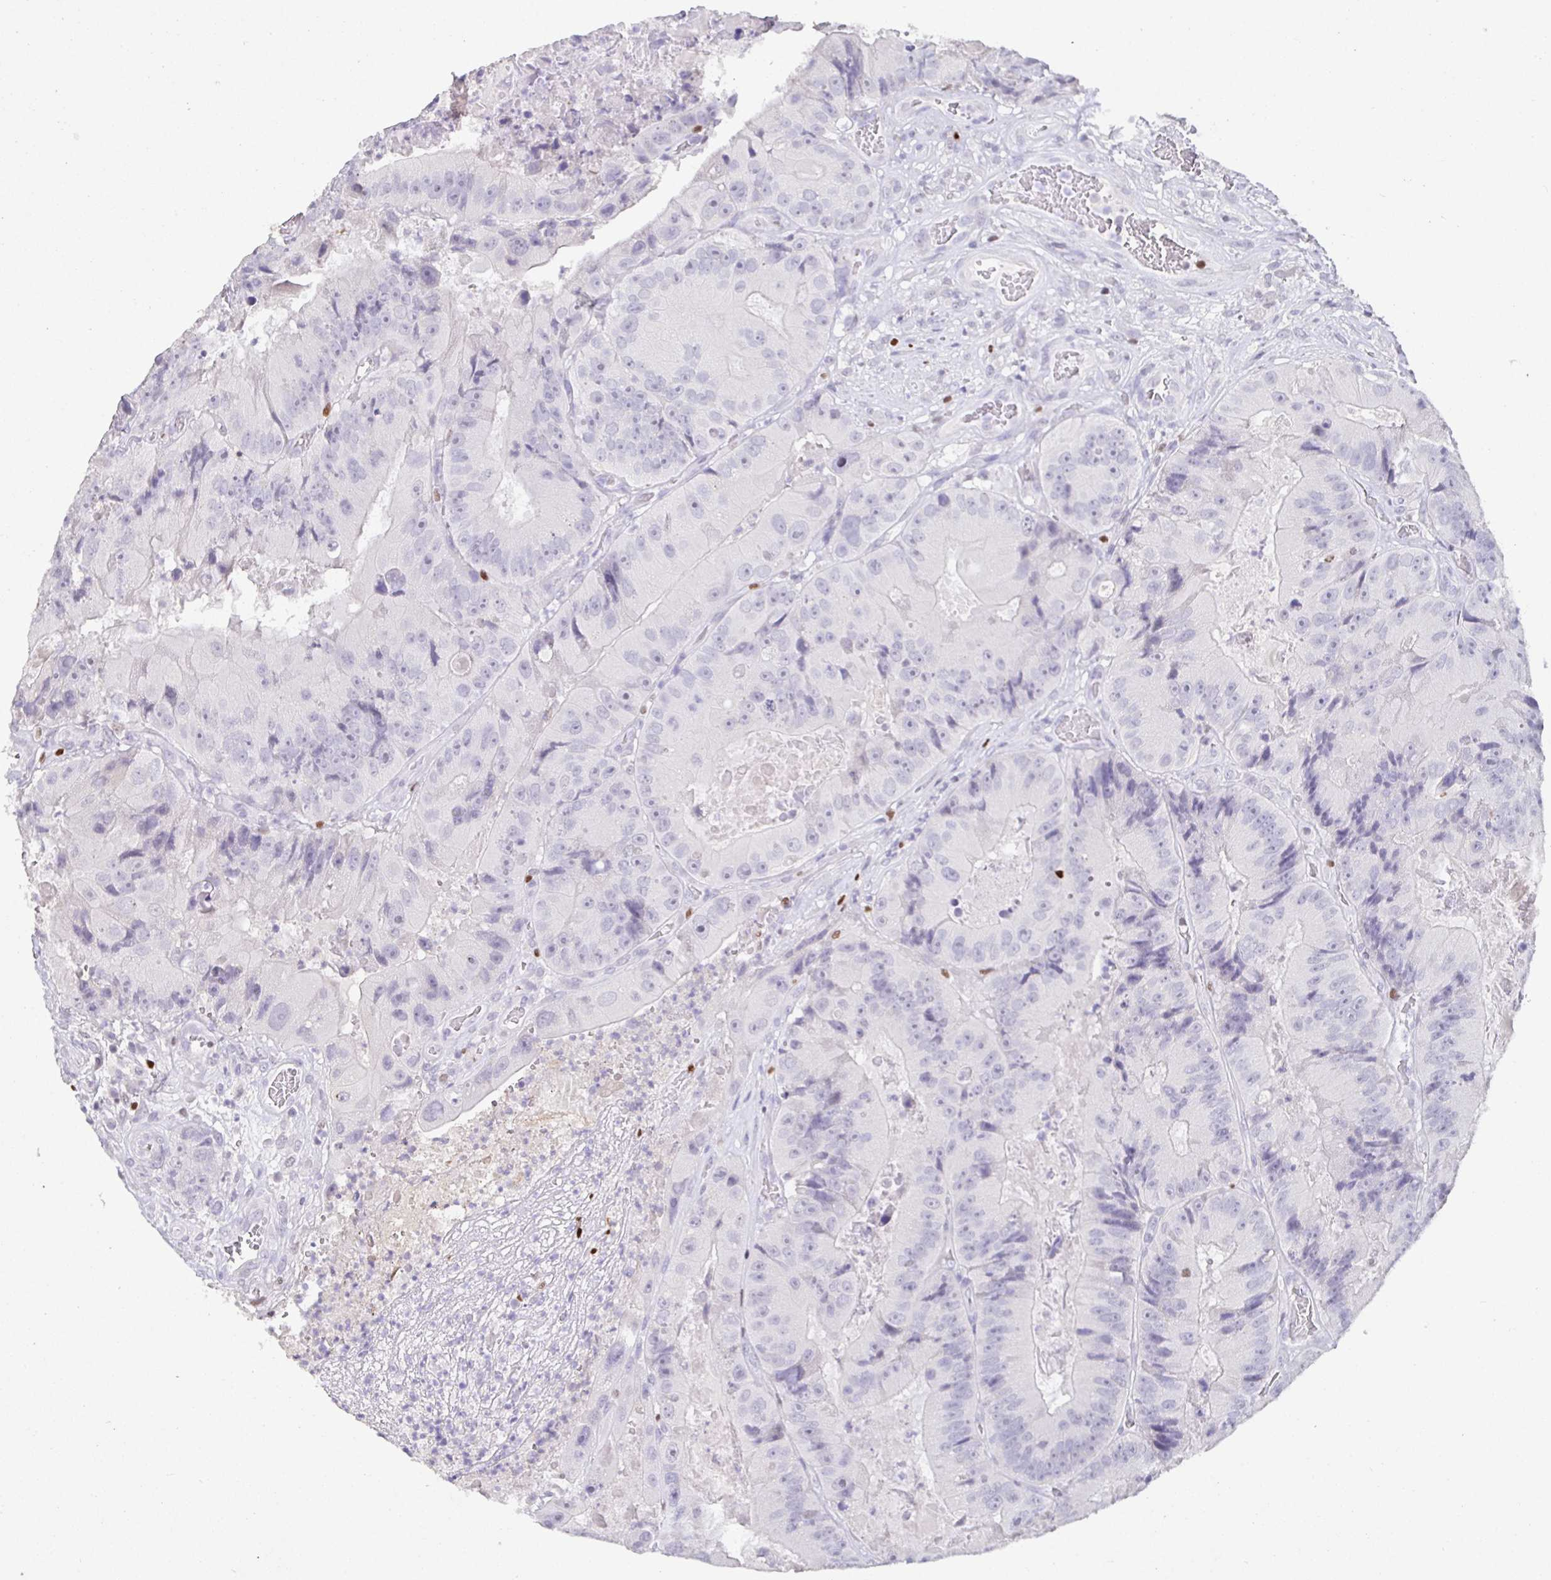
{"staining": {"intensity": "negative", "quantity": "none", "location": "none"}, "tissue": "colorectal cancer", "cell_type": "Tumor cells", "image_type": "cancer", "snomed": [{"axis": "morphology", "description": "Adenocarcinoma, NOS"}, {"axis": "topography", "description": "Colon"}], "caption": "DAB (3,3'-diaminobenzidine) immunohistochemical staining of human adenocarcinoma (colorectal) reveals no significant positivity in tumor cells.", "gene": "SATB1", "patient": {"sex": "female", "age": 86}}